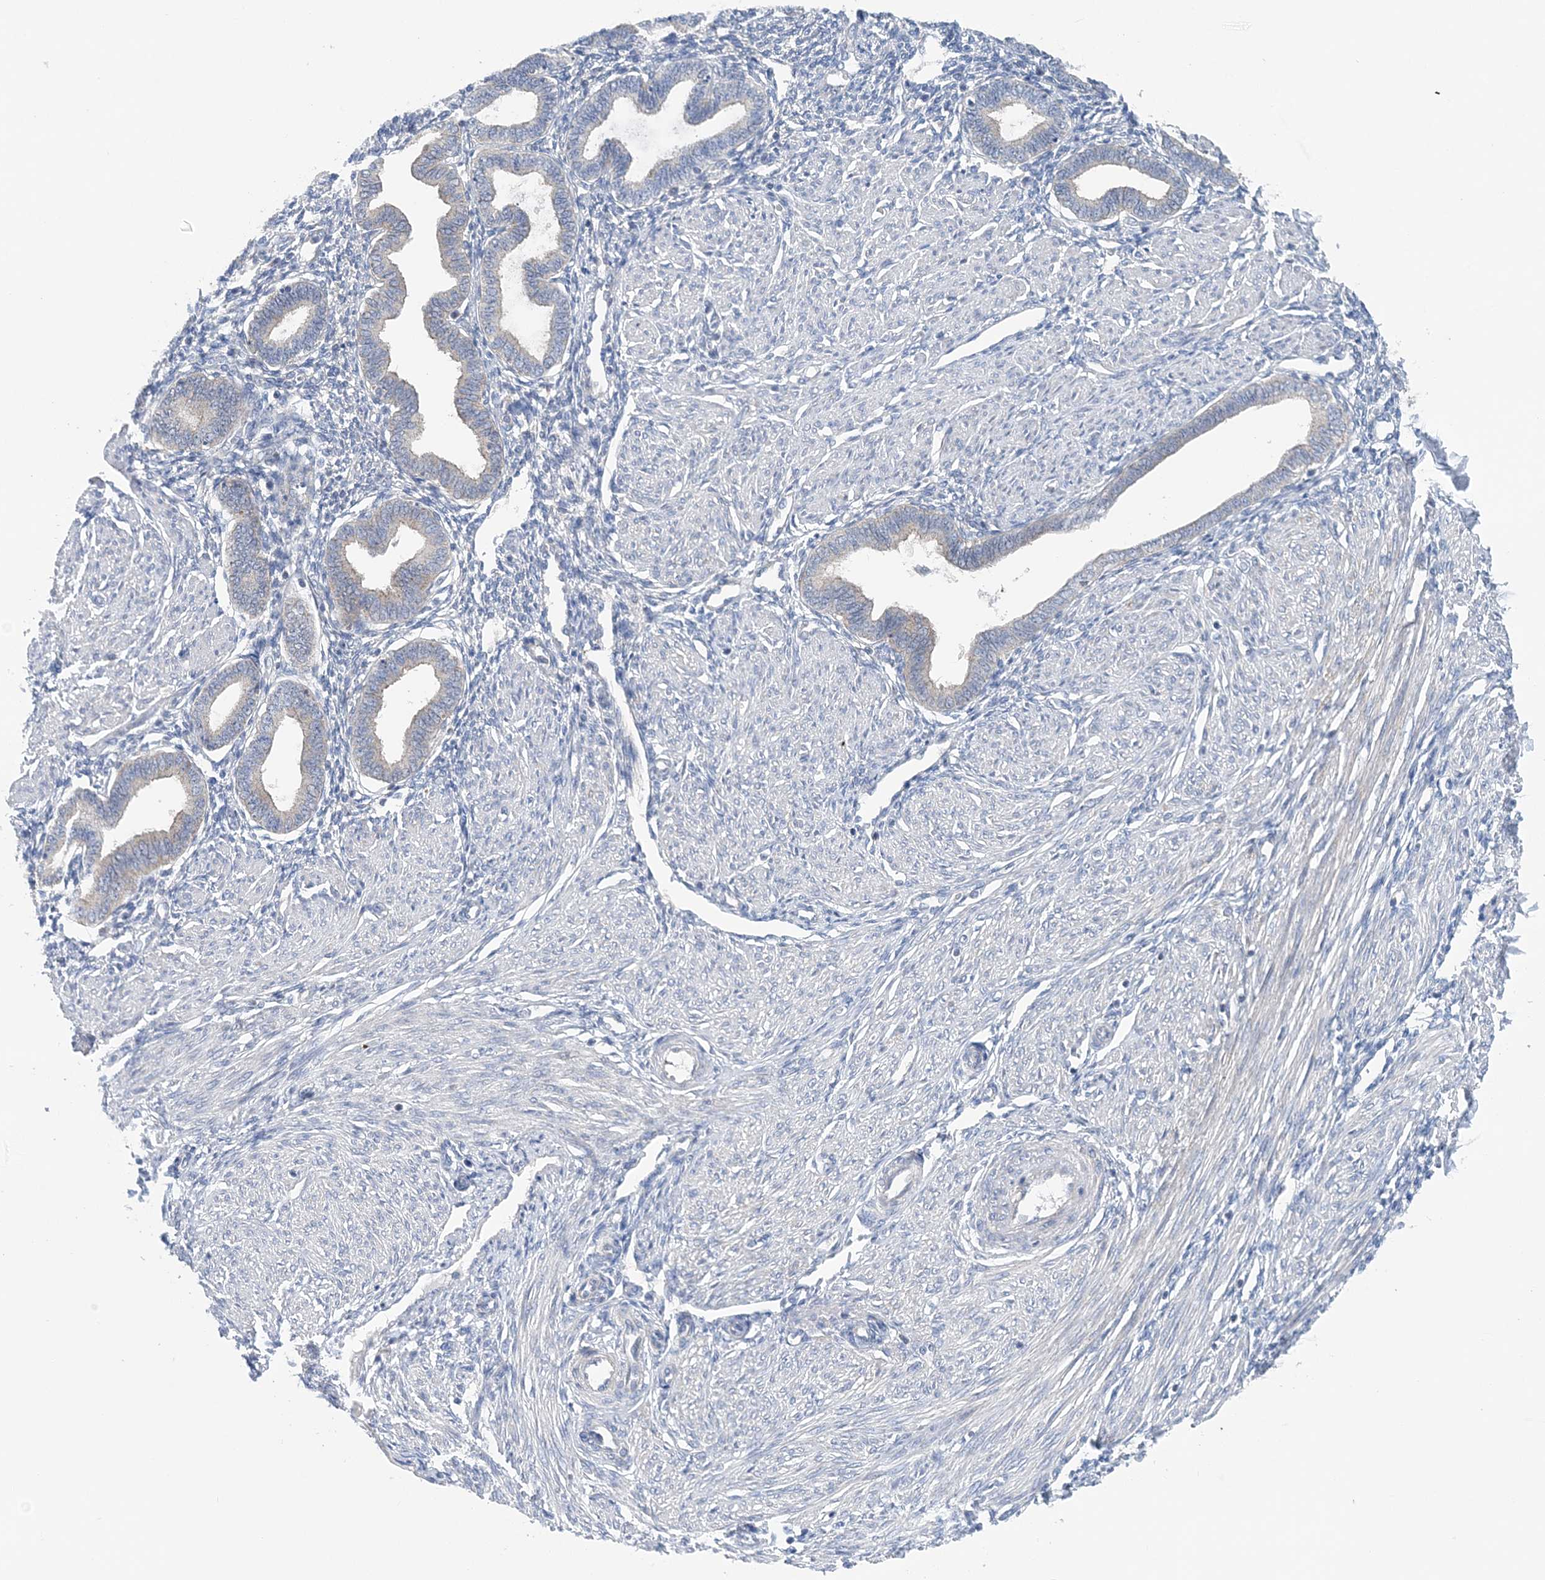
{"staining": {"intensity": "negative", "quantity": "none", "location": "none"}, "tissue": "endometrium", "cell_type": "Cells in endometrial stroma", "image_type": "normal", "snomed": [{"axis": "morphology", "description": "Normal tissue, NOS"}, {"axis": "topography", "description": "Endometrium"}], "caption": "Endometrium stained for a protein using IHC demonstrates no staining cells in endometrial stroma.", "gene": "COPE", "patient": {"sex": "female", "age": 53}}